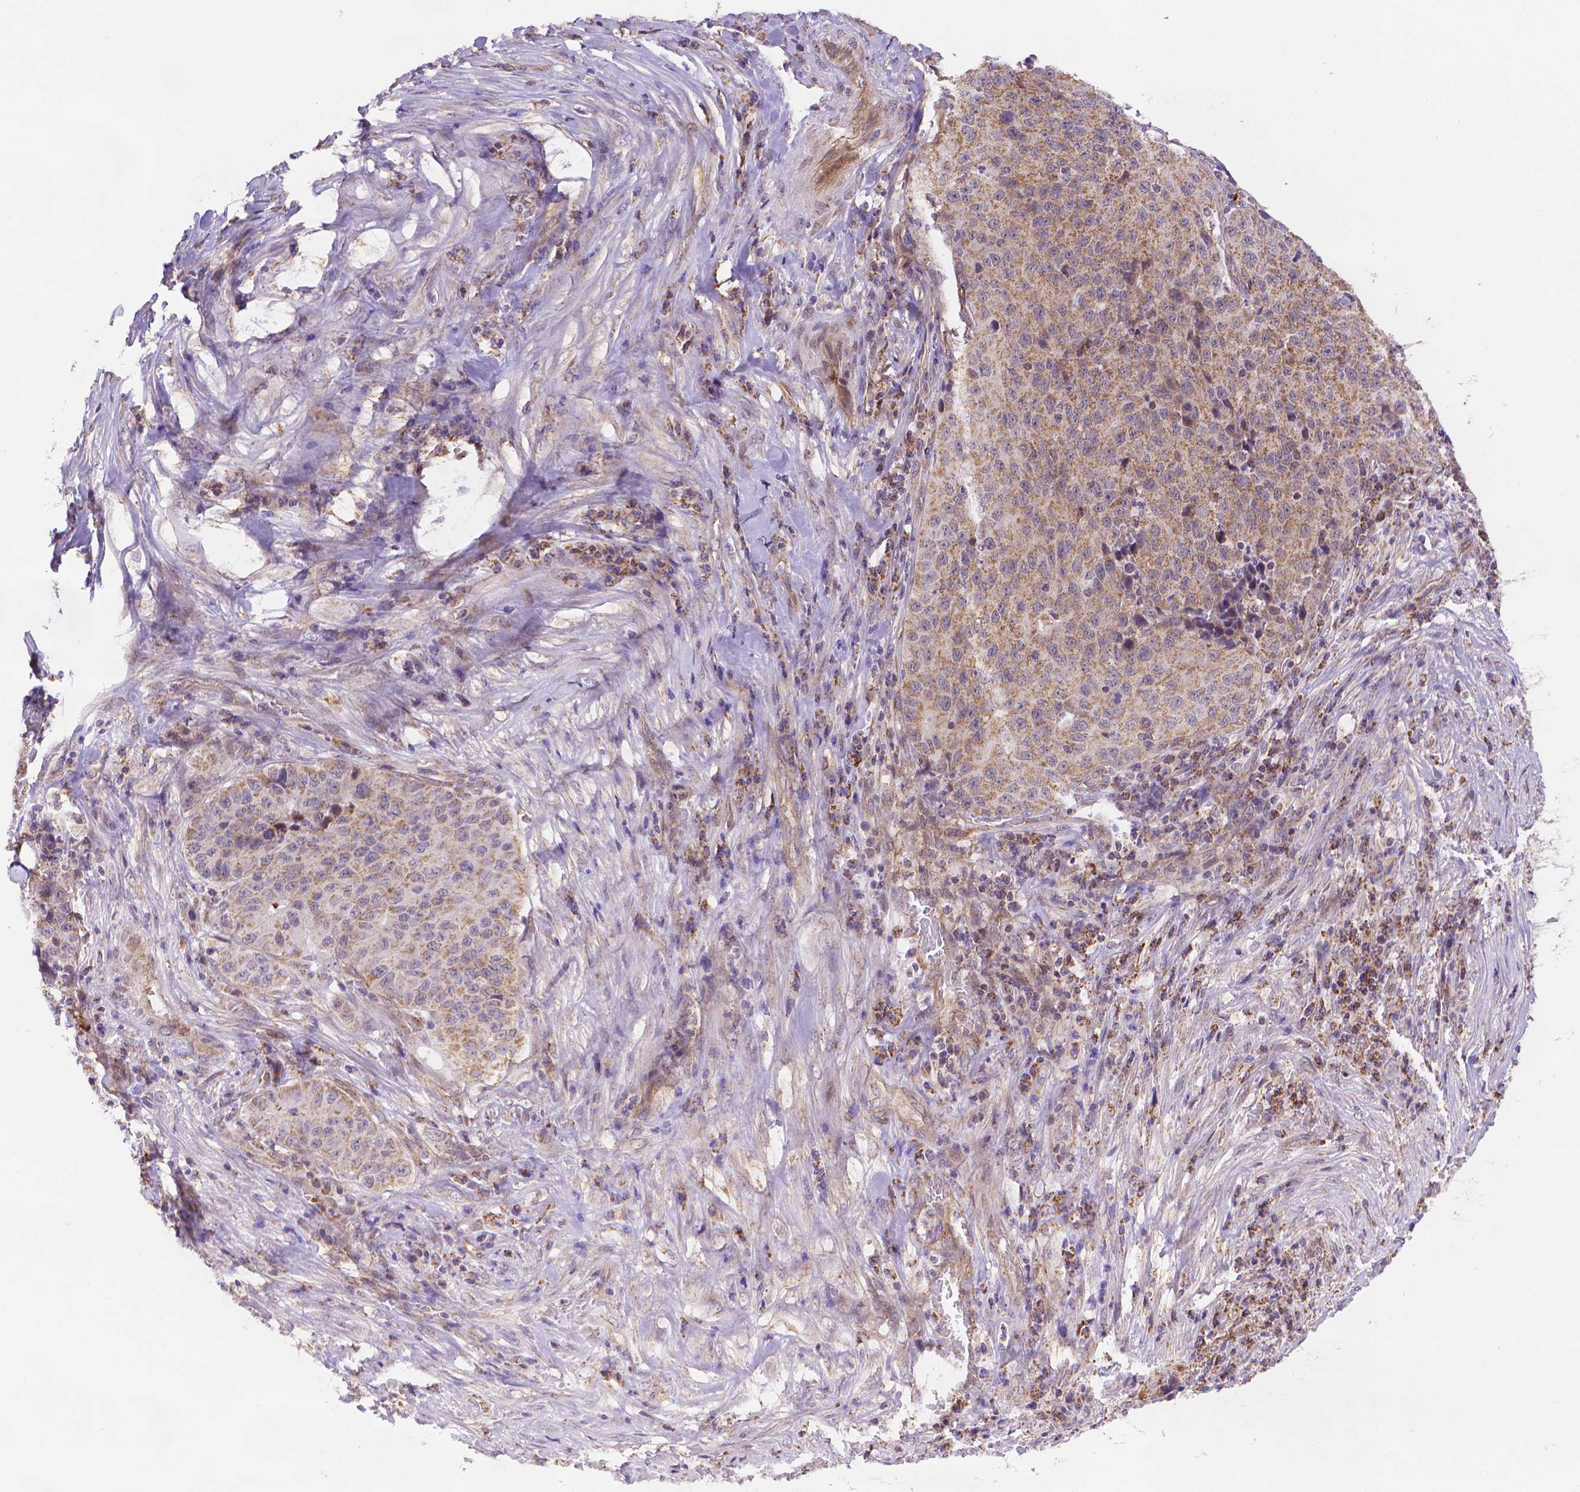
{"staining": {"intensity": "moderate", "quantity": ">75%", "location": "cytoplasmic/membranous"}, "tissue": "stomach cancer", "cell_type": "Tumor cells", "image_type": "cancer", "snomed": [{"axis": "morphology", "description": "Adenocarcinoma, NOS"}, {"axis": "topography", "description": "Stomach"}], "caption": "IHC photomicrograph of human adenocarcinoma (stomach) stained for a protein (brown), which demonstrates medium levels of moderate cytoplasmic/membranous expression in about >75% of tumor cells.", "gene": "CYYR1", "patient": {"sex": "male", "age": 71}}